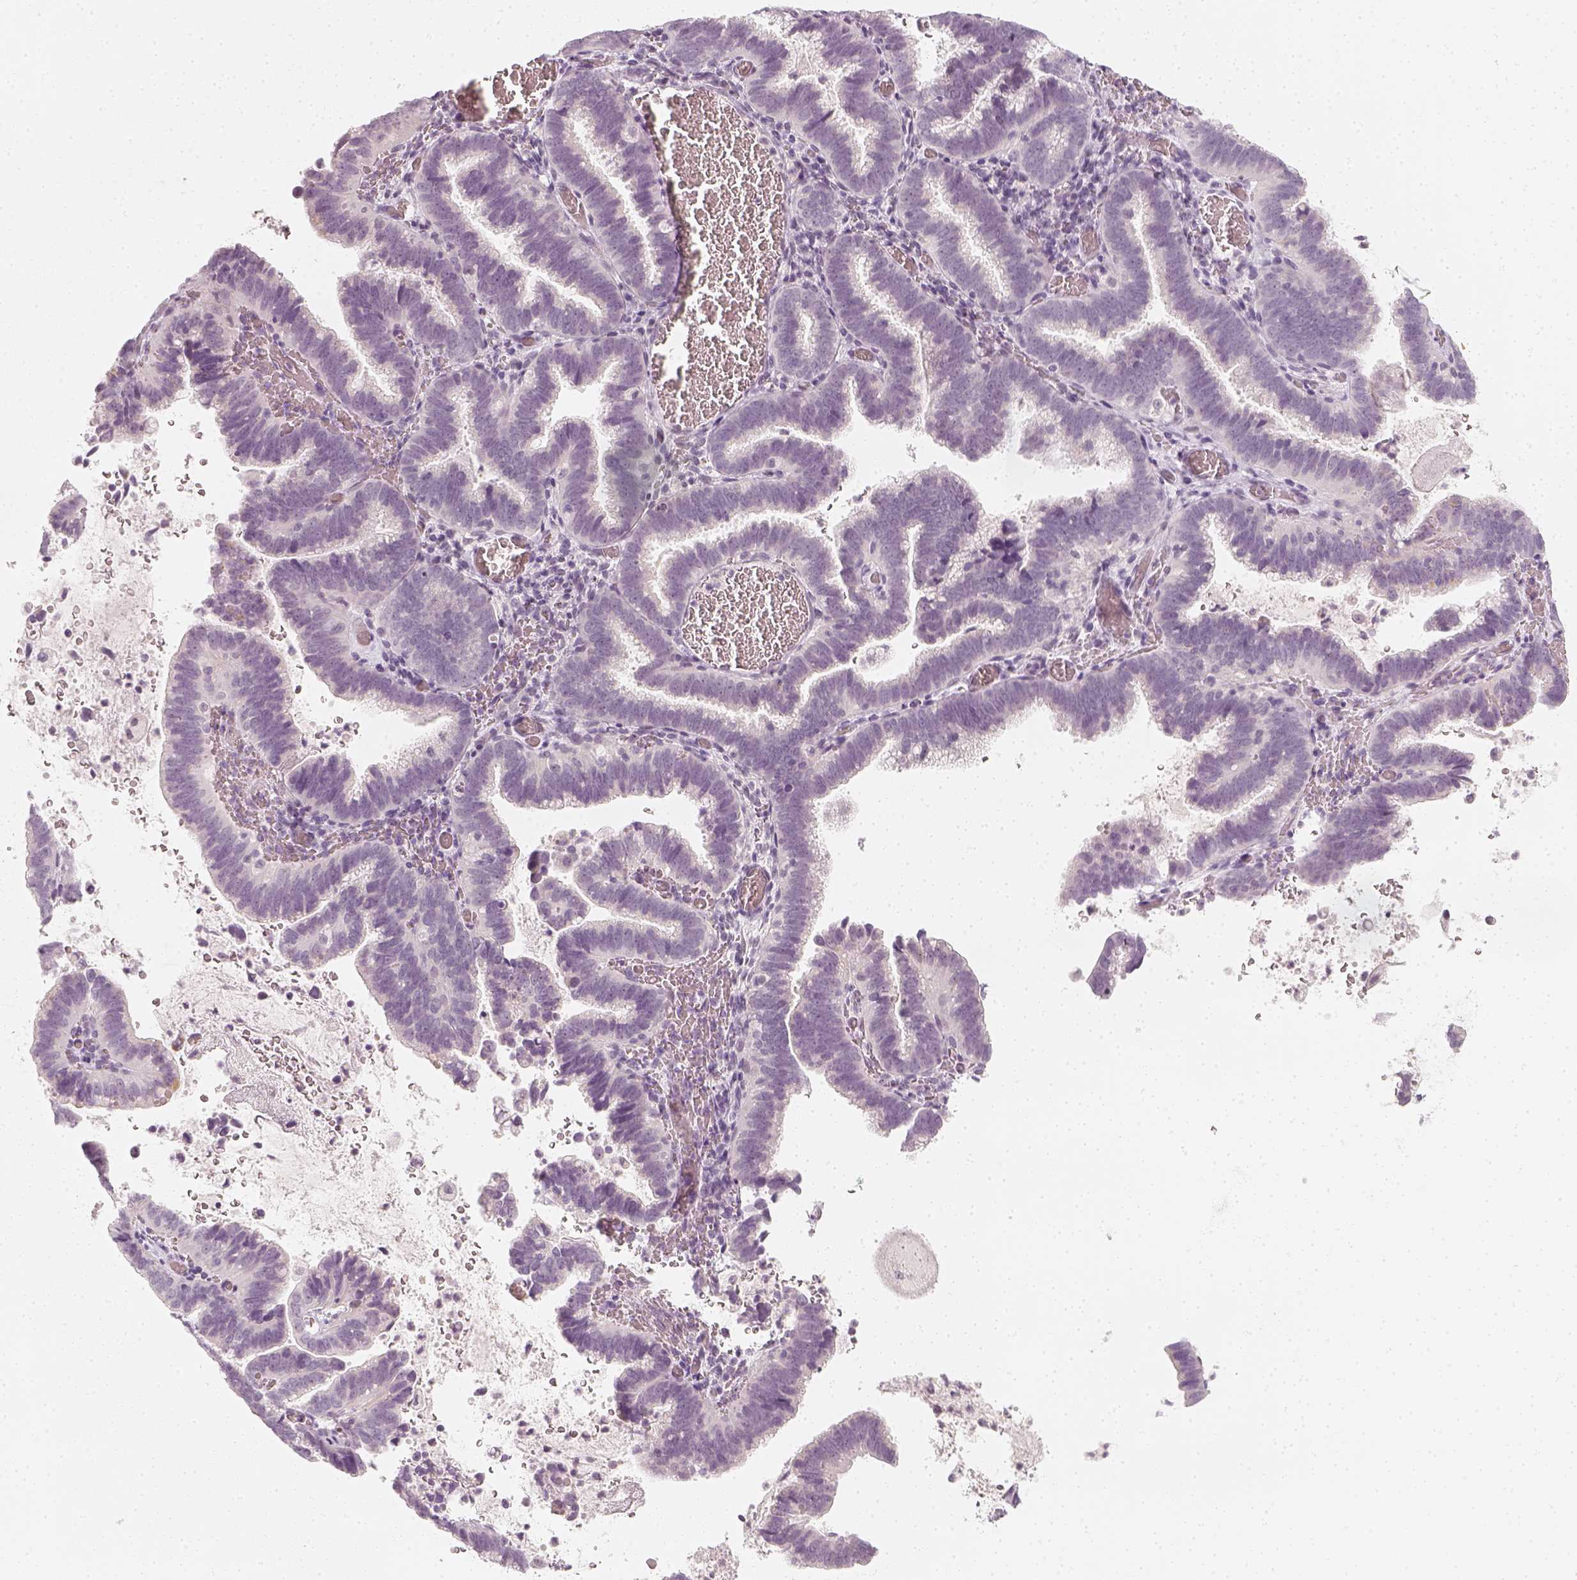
{"staining": {"intensity": "negative", "quantity": "none", "location": "none"}, "tissue": "cervical cancer", "cell_type": "Tumor cells", "image_type": "cancer", "snomed": [{"axis": "morphology", "description": "Adenocarcinoma, NOS"}, {"axis": "topography", "description": "Cervix"}], "caption": "A high-resolution histopathology image shows immunohistochemistry (IHC) staining of cervical adenocarcinoma, which exhibits no significant staining in tumor cells. (Immunohistochemistry, brightfield microscopy, high magnification).", "gene": "KRTAP2-1", "patient": {"sex": "female", "age": 61}}